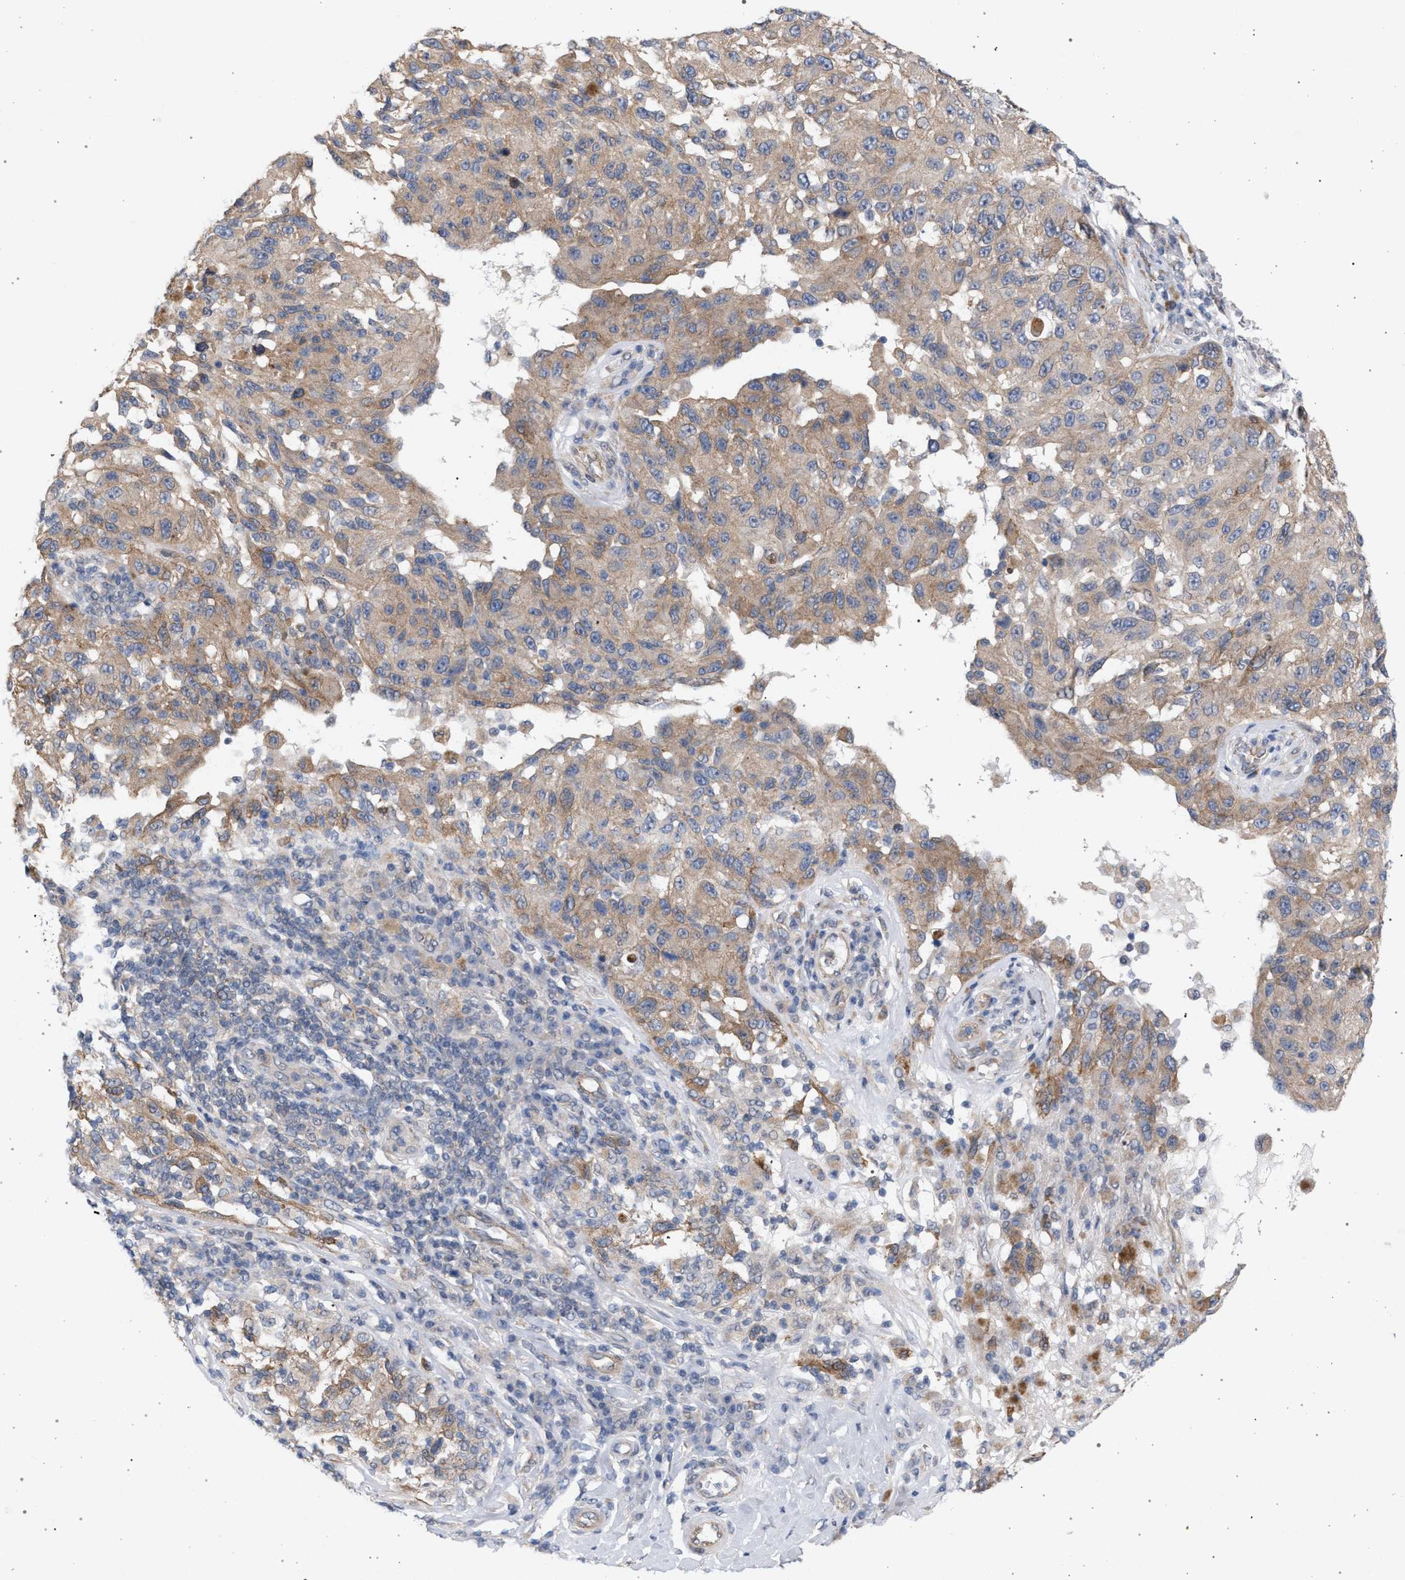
{"staining": {"intensity": "weak", "quantity": ">75%", "location": "cytoplasmic/membranous"}, "tissue": "melanoma", "cell_type": "Tumor cells", "image_type": "cancer", "snomed": [{"axis": "morphology", "description": "Malignant melanoma, NOS"}, {"axis": "topography", "description": "Skin"}], "caption": "DAB immunohistochemical staining of human malignant melanoma reveals weak cytoplasmic/membranous protein positivity in about >75% of tumor cells.", "gene": "ARPC5L", "patient": {"sex": "female", "age": 73}}